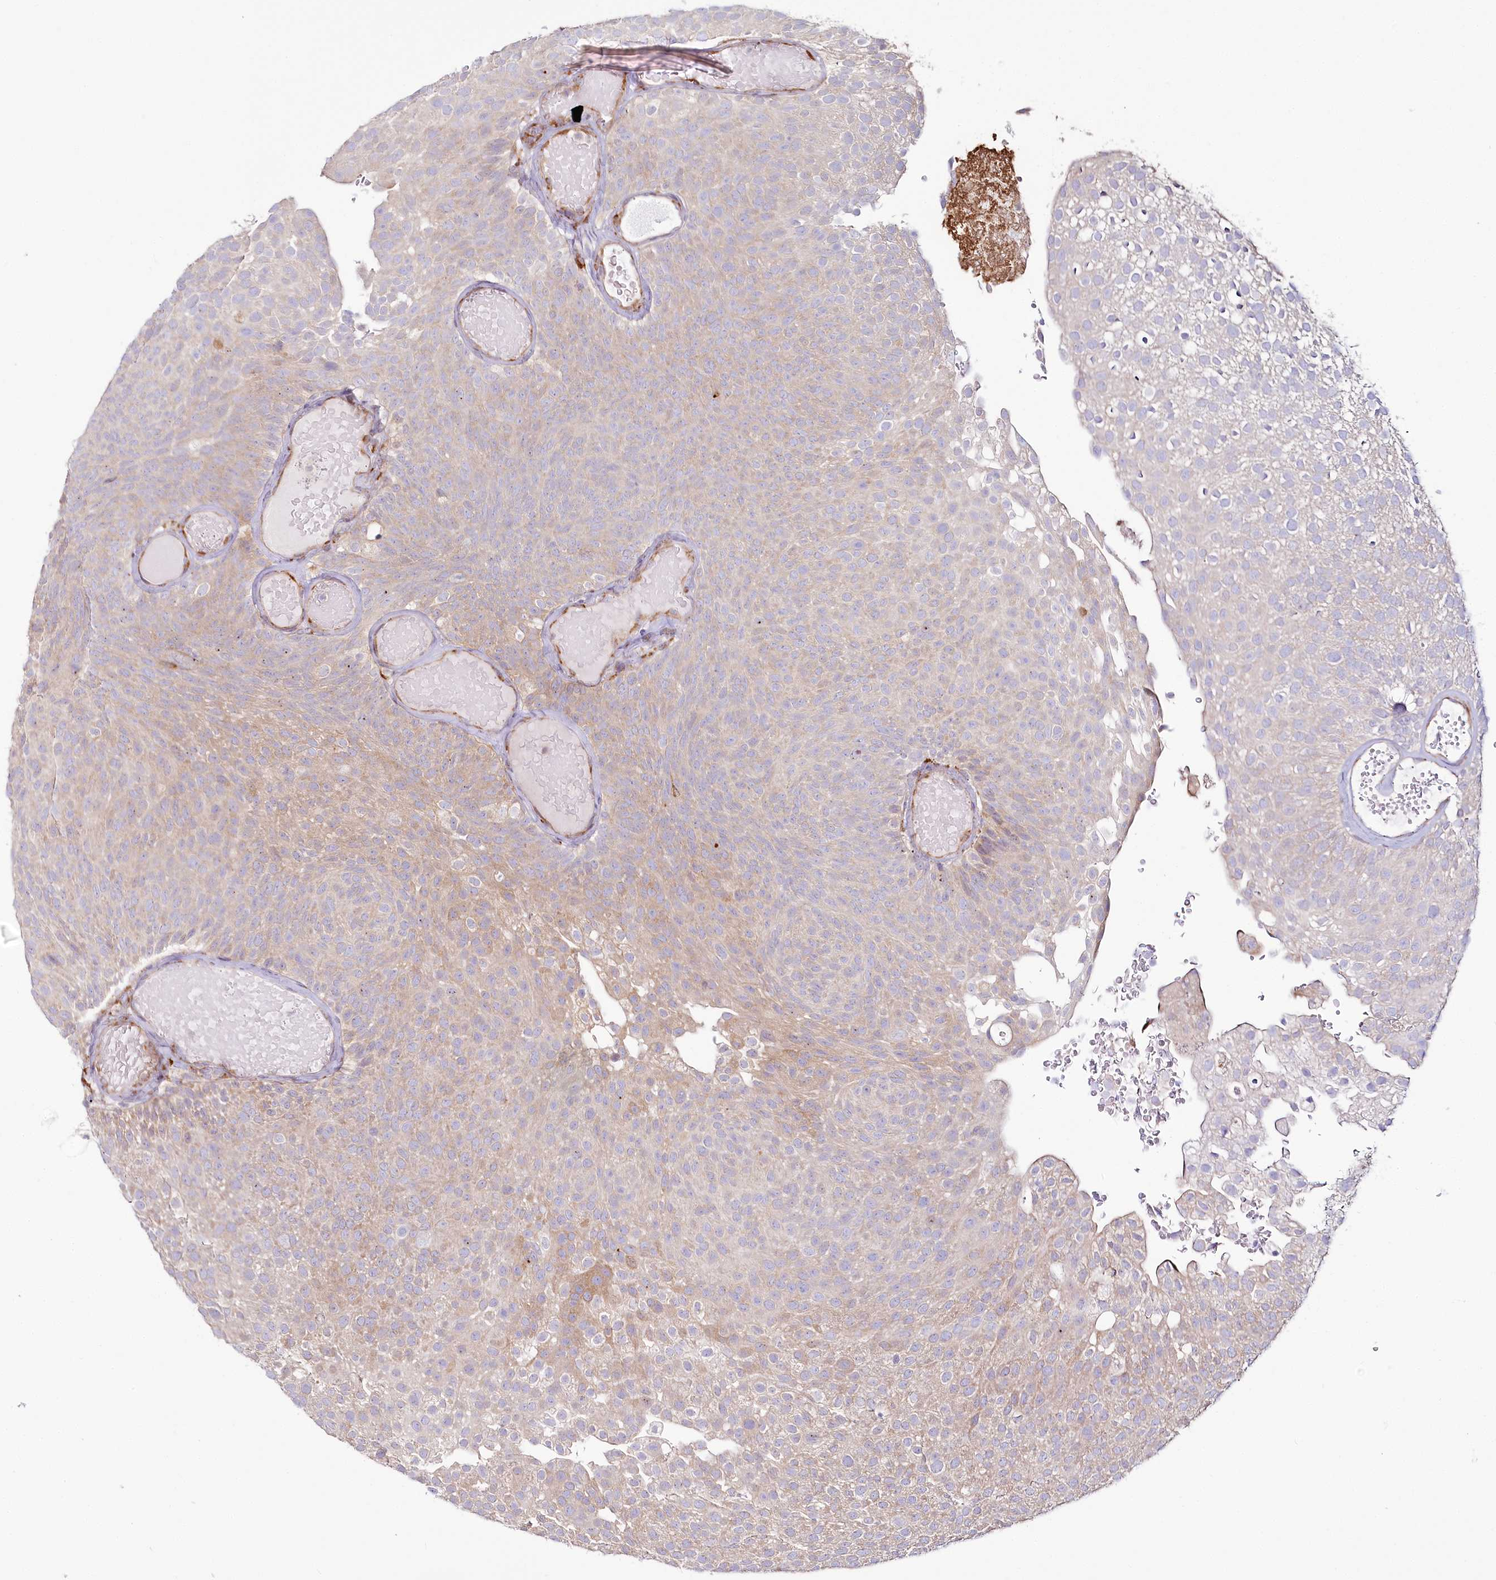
{"staining": {"intensity": "weak", "quantity": ">75%", "location": "cytoplasmic/membranous"}, "tissue": "urothelial cancer", "cell_type": "Tumor cells", "image_type": "cancer", "snomed": [{"axis": "morphology", "description": "Urothelial carcinoma, Low grade"}, {"axis": "topography", "description": "Urinary bladder"}], "caption": "Immunohistochemical staining of urothelial cancer demonstrates low levels of weak cytoplasmic/membranous protein staining in approximately >75% of tumor cells.", "gene": "POGLUT1", "patient": {"sex": "male", "age": 78}}